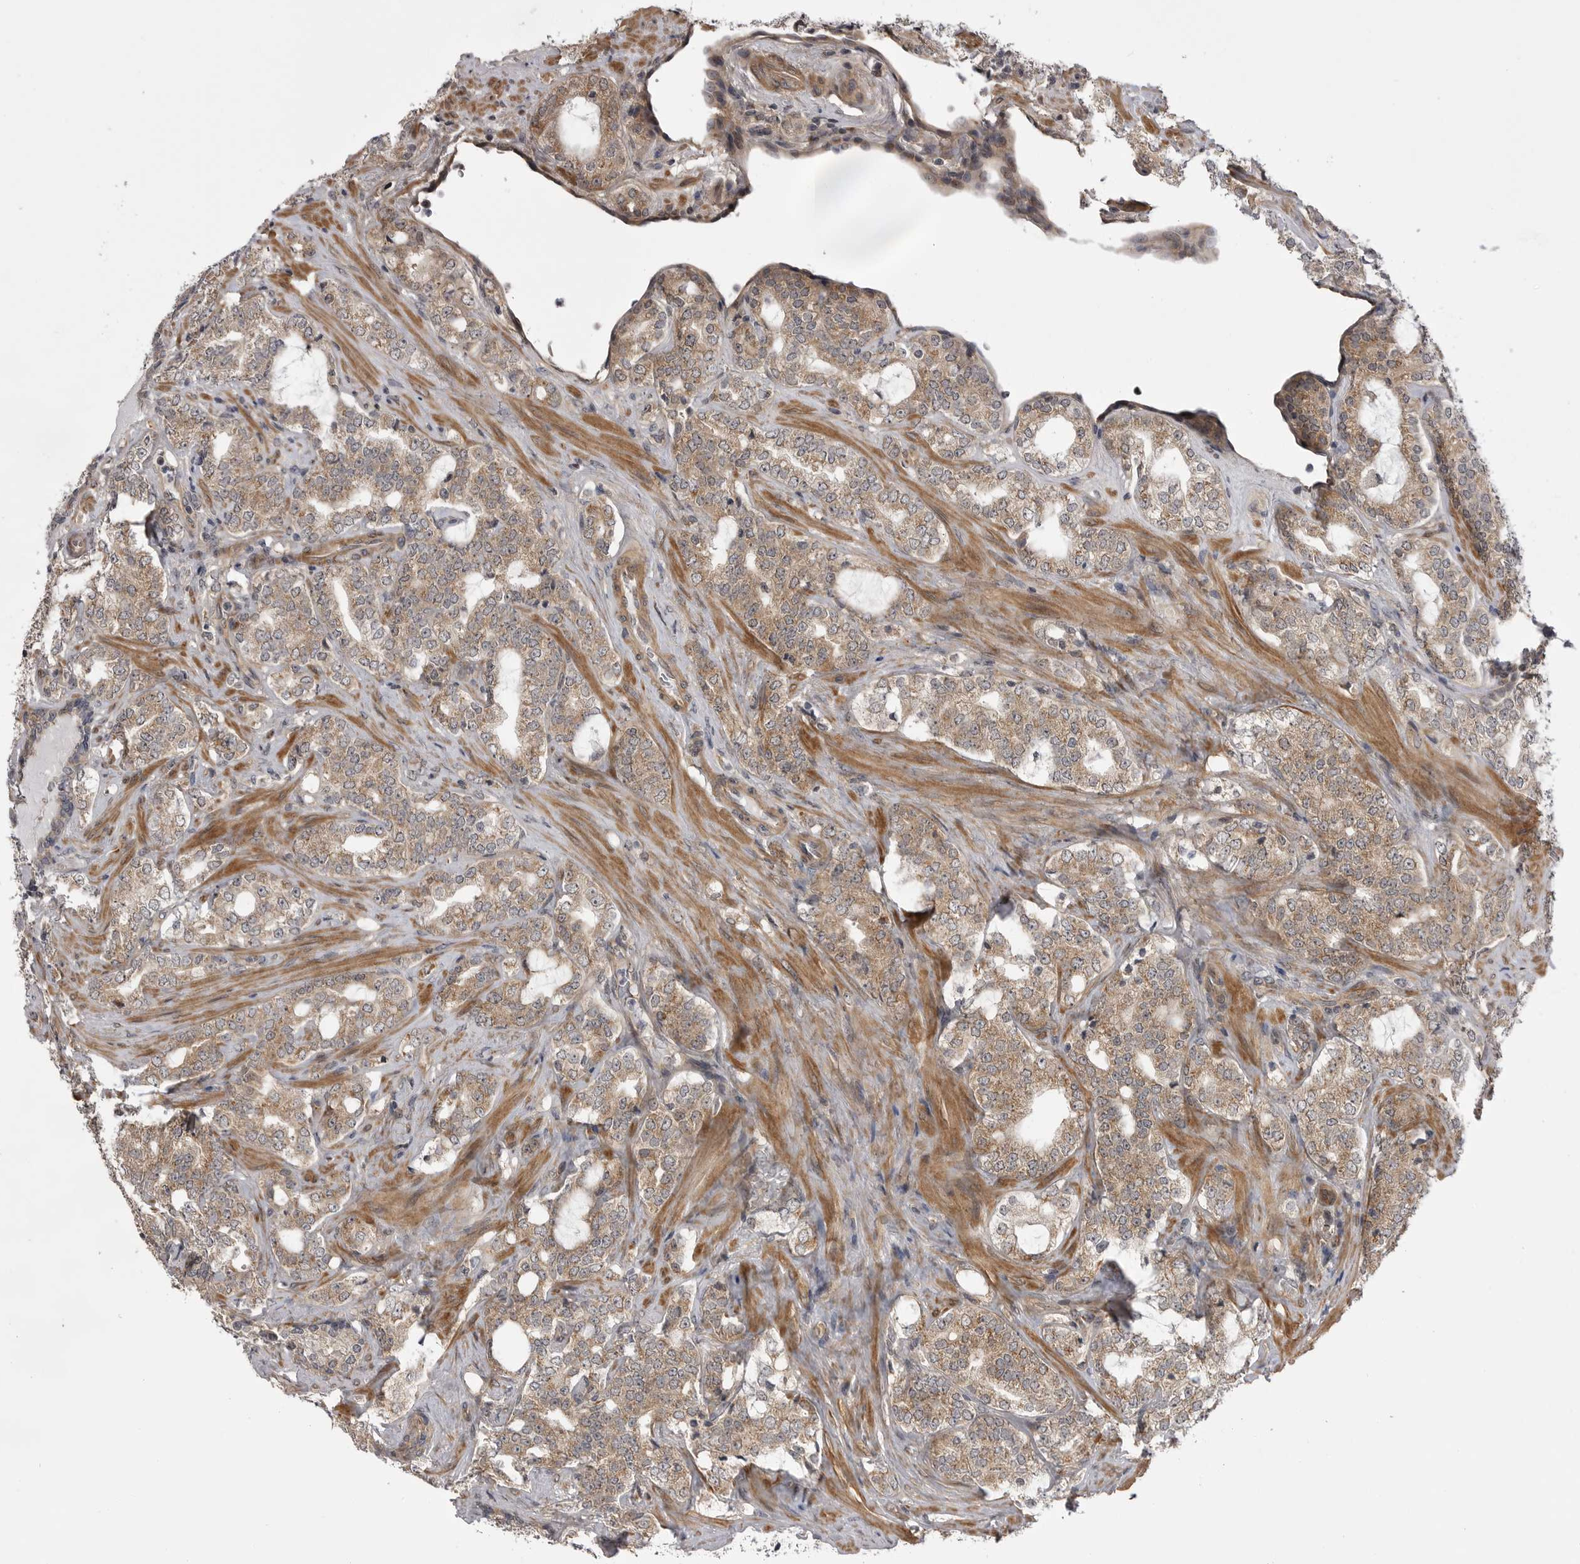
{"staining": {"intensity": "weak", "quantity": ">75%", "location": "cytoplasmic/membranous"}, "tissue": "prostate cancer", "cell_type": "Tumor cells", "image_type": "cancer", "snomed": [{"axis": "morphology", "description": "Adenocarcinoma, High grade"}, {"axis": "topography", "description": "Prostate"}], "caption": "An immunohistochemistry (IHC) micrograph of neoplastic tissue is shown. Protein staining in brown labels weak cytoplasmic/membranous positivity in prostate high-grade adenocarcinoma within tumor cells. (DAB (3,3'-diaminobenzidine) IHC, brown staining for protein, blue staining for nuclei).", "gene": "PDCL", "patient": {"sex": "male", "age": 64}}